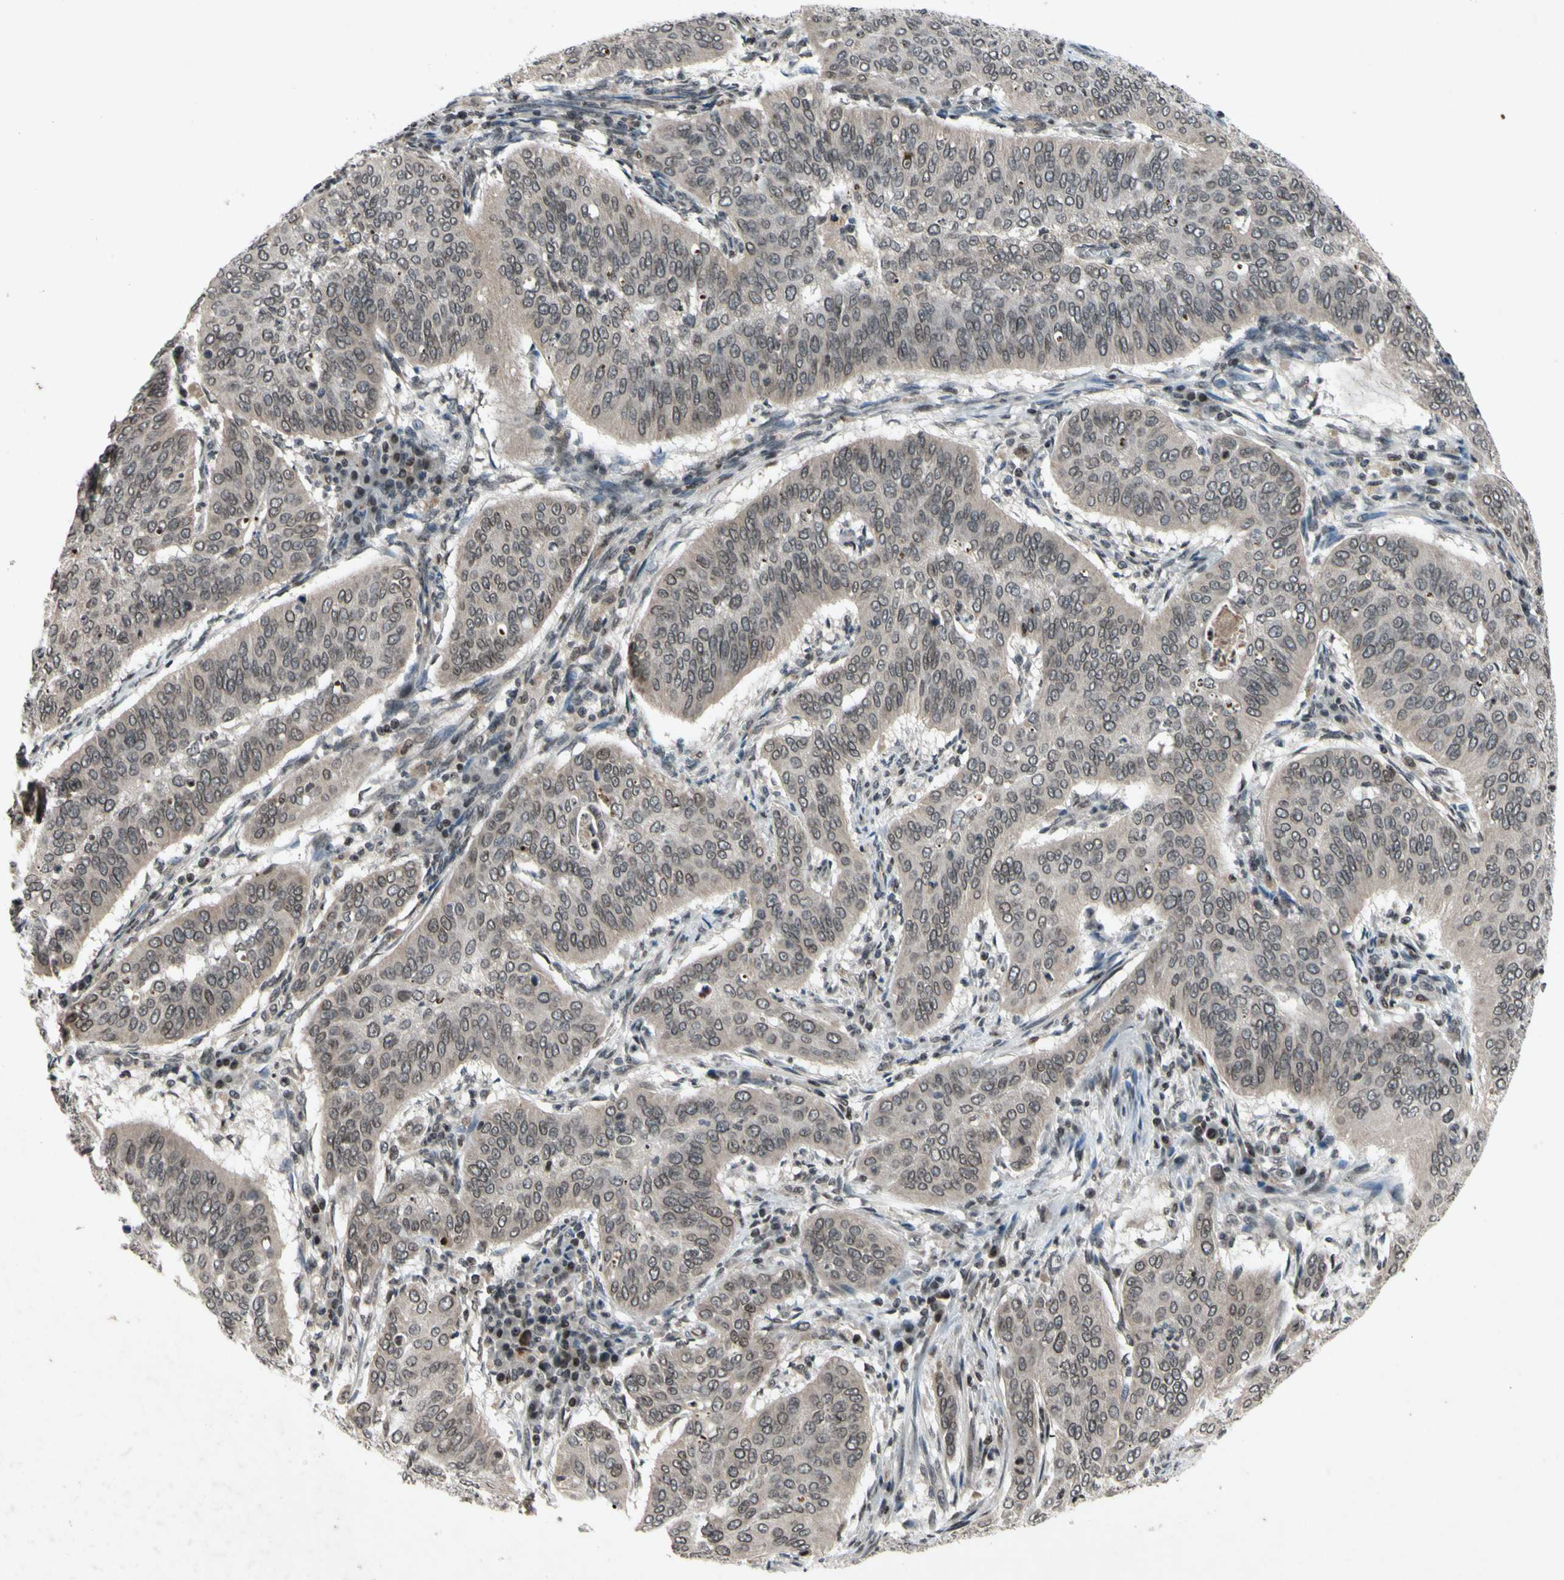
{"staining": {"intensity": "weak", "quantity": ">75%", "location": "cytoplasmic/membranous,nuclear"}, "tissue": "cervical cancer", "cell_type": "Tumor cells", "image_type": "cancer", "snomed": [{"axis": "morphology", "description": "Normal tissue, NOS"}, {"axis": "morphology", "description": "Squamous cell carcinoma, NOS"}, {"axis": "topography", "description": "Cervix"}], "caption": "Protein staining of cervical squamous cell carcinoma tissue demonstrates weak cytoplasmic/membranous and nuclear positivity in approximately >75% of tumor cells. The protein of interest is stained brown, and the nuclei are stained in blue (DAB IHC with brightfield microscopy, high magnification).", "gene": "XPO1", "patient": {"sex": "female", "age": 39}}